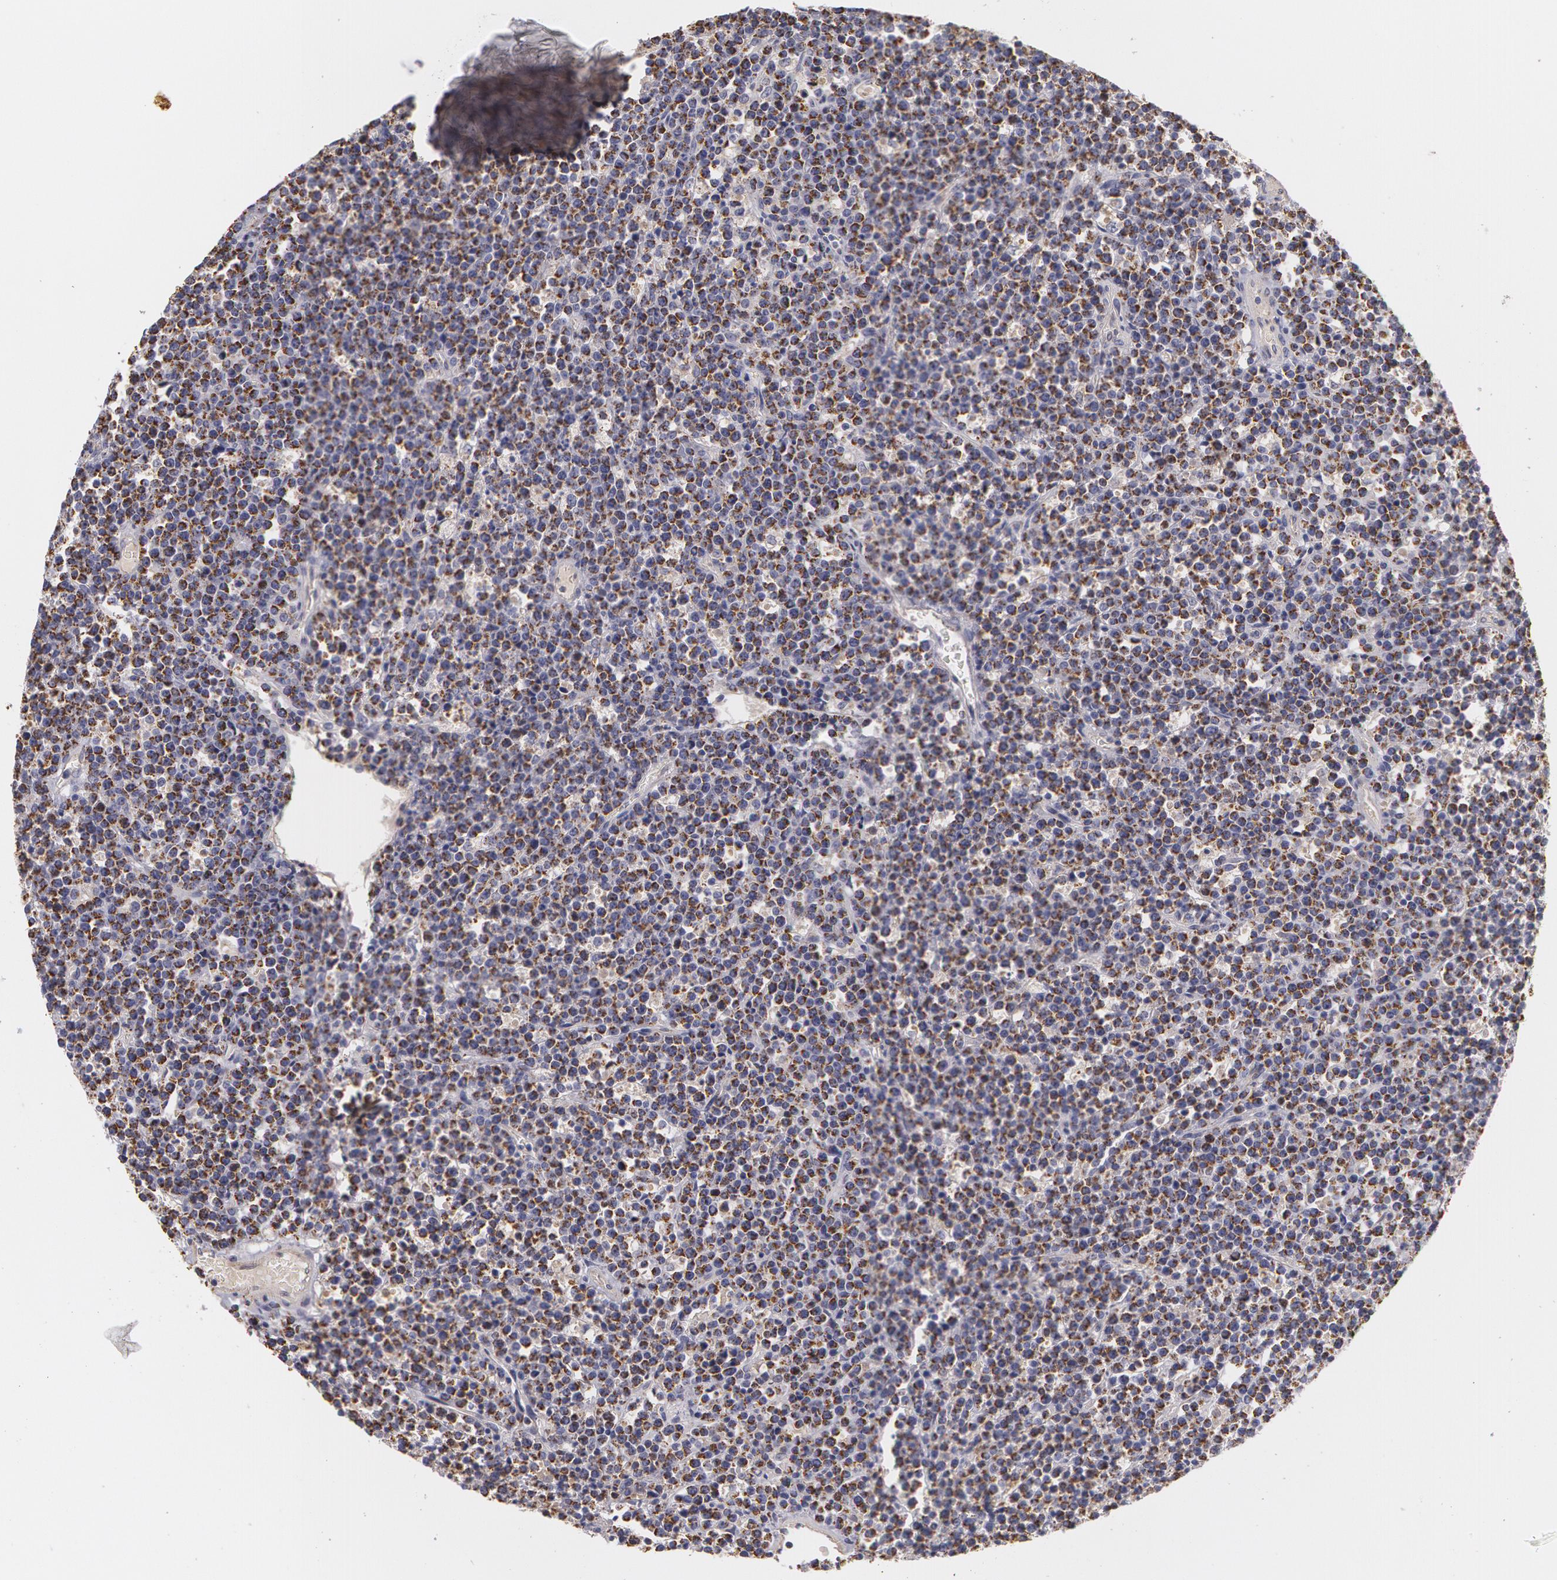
{"staining": {"intensity": "negative", "quantity": "none", "location": "none"}, "tissue": "lymphoma", "cell_type": "Tumor cells", "image_type": "cancer", "snomed": [{"axis": "morphology", "description": "Malignant lymphoma, non-Hodgkin's type, High grade"}, {"axis": "topography", "description": "Ovary"}], "caption": "Immunohistochemical staining of high-grade malignant lymphoma, non-Hodgkin's type demonstrates no significant staining in tumor cells.", "gene": "KRT18", "patient": {"sex": "female", "age": 56}}